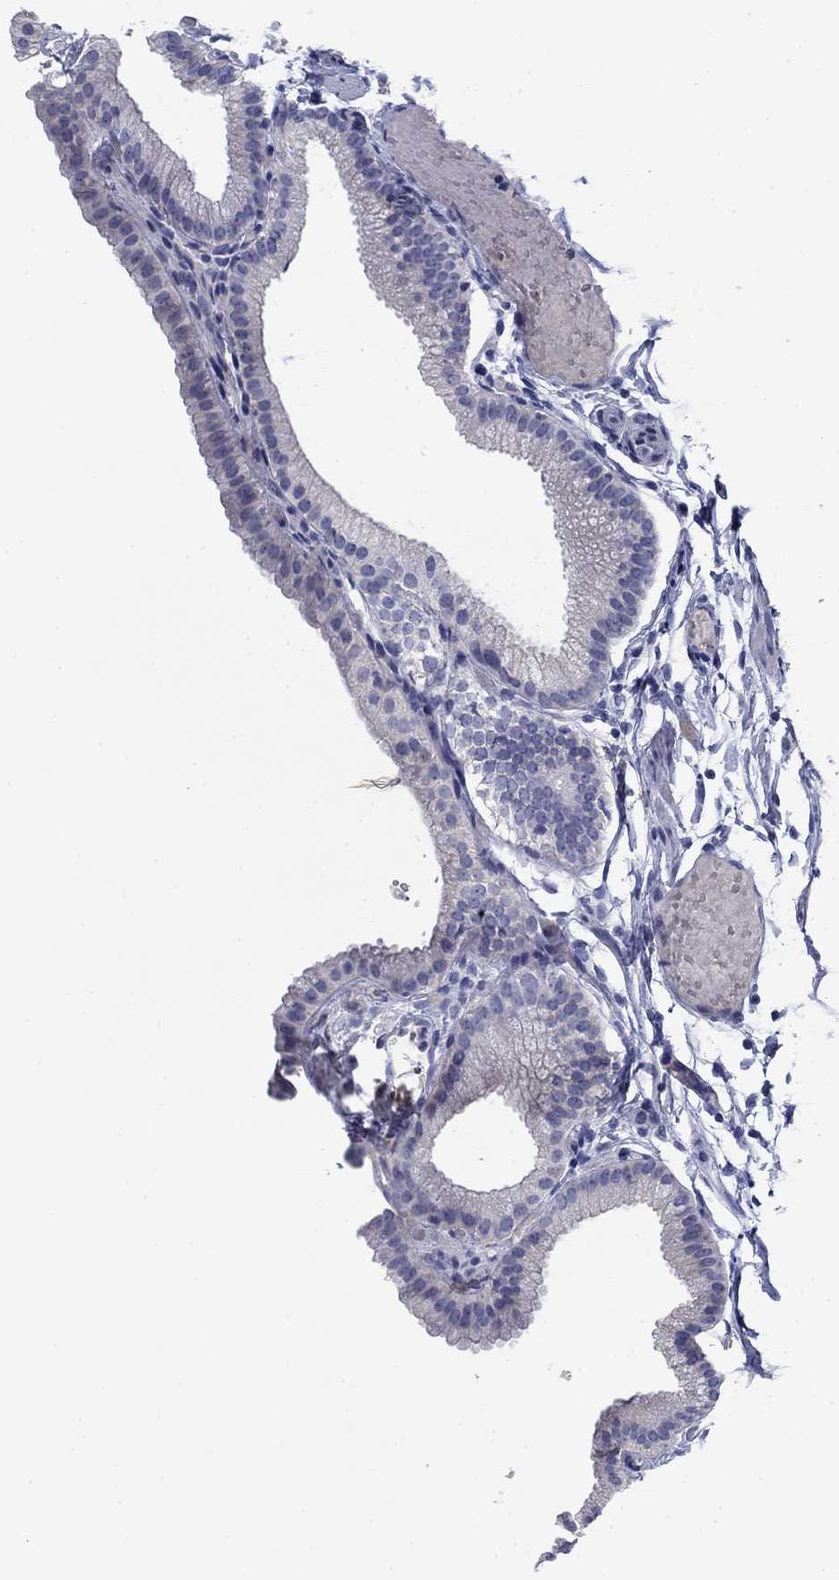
{"staining": {"intensity": "negative", "quantity": "none", "location": "none"}, "tissue": "gallbladder", "cell_type": "Glandular cells", "image_type": "normal", "snomed": [{"axis": "morphology", "description": "Normal tissue, NOS"}, {"axis": "topography", "description": "Gallbladder"}], "caption": "High power microscopy image of an IHC micrograph of benign gallbladder, revealing no significant positivity in glandular cells.", "gene": "PRKCG", "patient": {"sex": "female", "age": 45}}